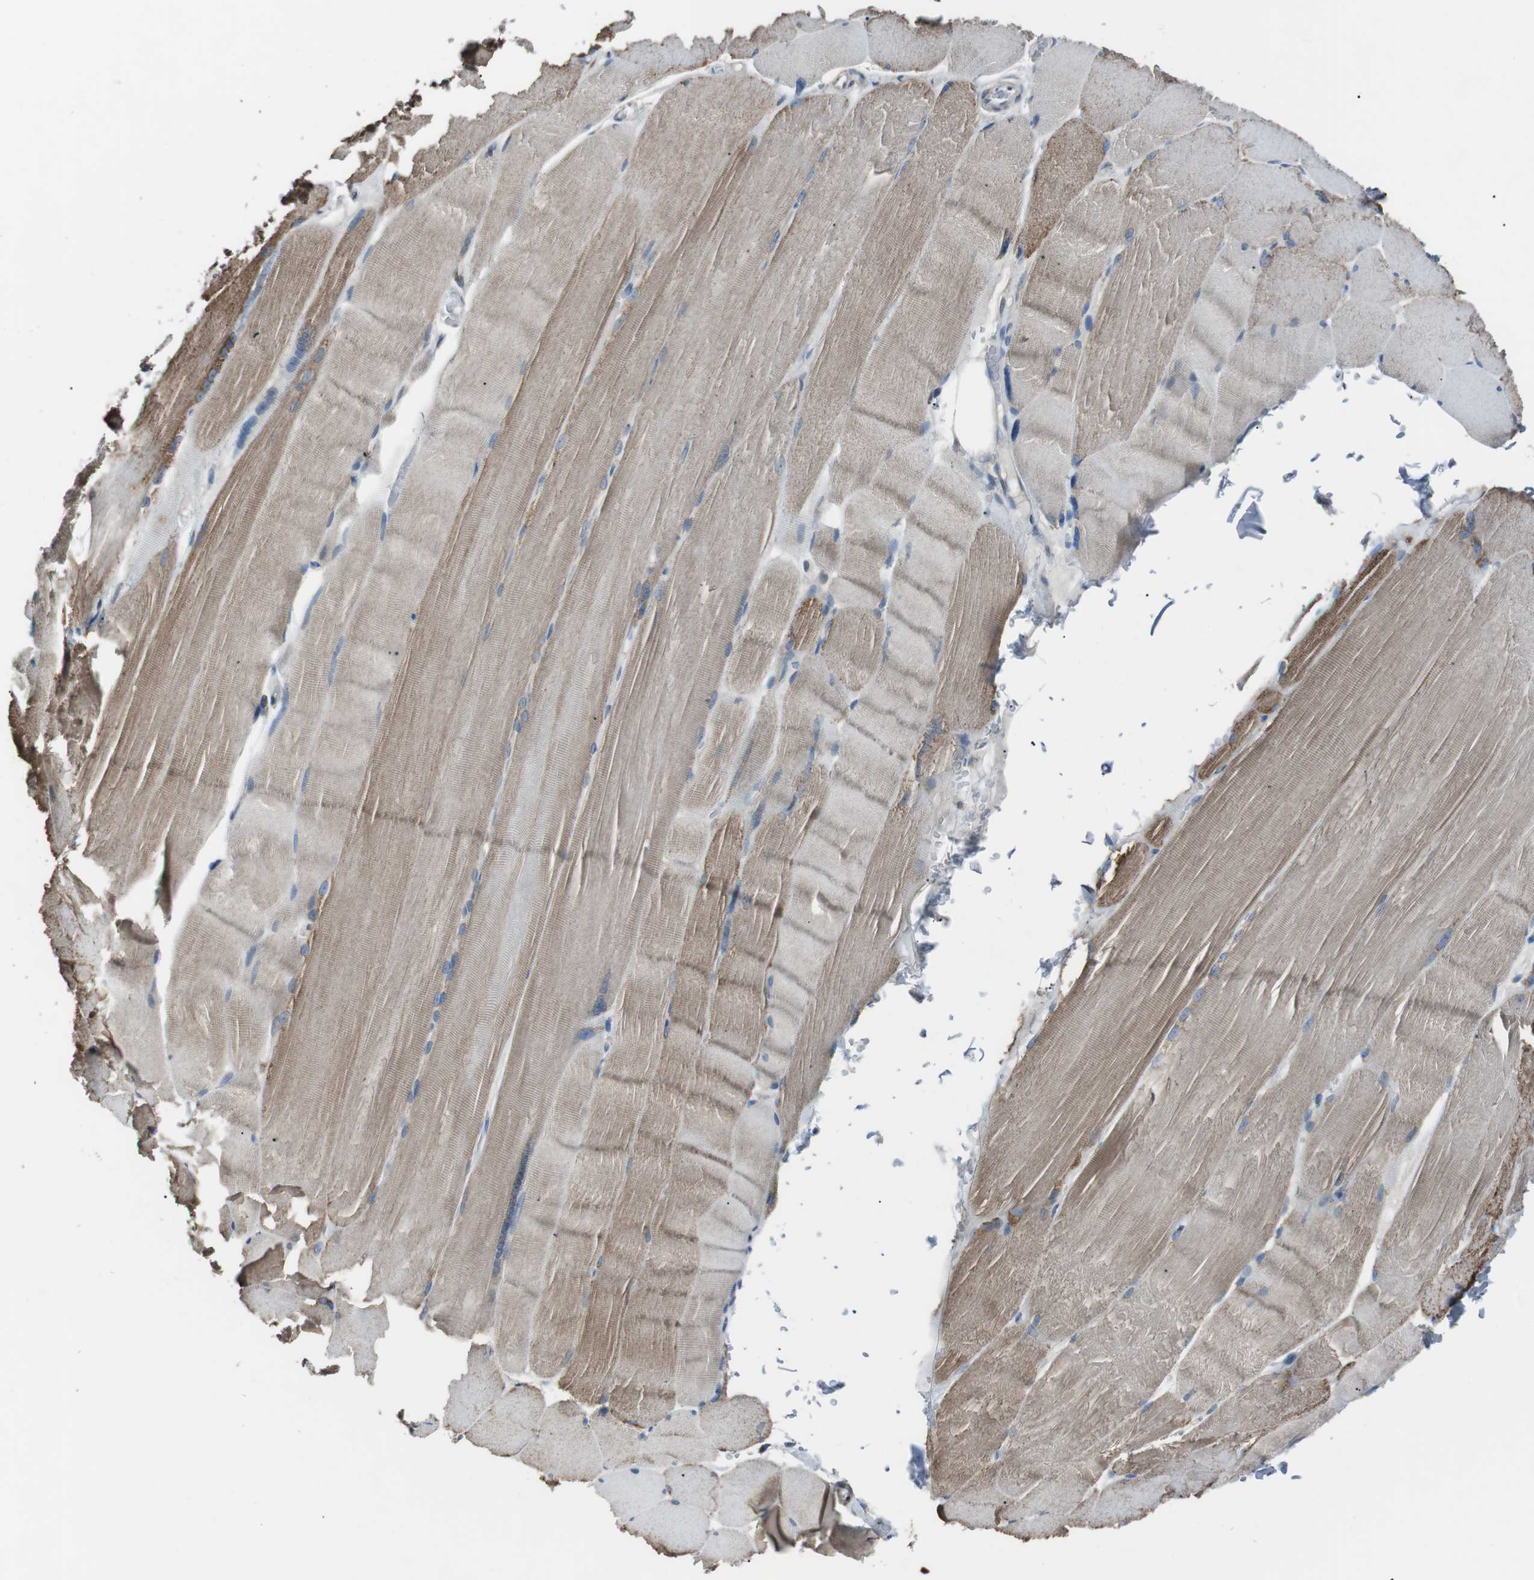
{"staining": {"intensity": "weak", "quantity": ">75%", "location": "cytoplasmic/membranous"}, "tissue": "skeletal muscle", "cell_type": "Myocytes", "image_type": "normal", "snomed": [{"axis": "morphology", "description": "Normal tissue, NOS"}, {"axis": "topography", "description": "Skin"}, {"axis": "topography", "description": "Skeletal muscle"}], "caption": "Unremarkable skeletal muscle shows weak cytoplasmic/membranous staining in approximately >75% of myocytes The protein is stained brown, and the nuclei are stained in blue (DAB (3,3'-diaminobenzidine) IHC with brightfield microscopy, high magnification)..", "gene": "CISD2", "patient": {"sex": "male", "age": 83}}